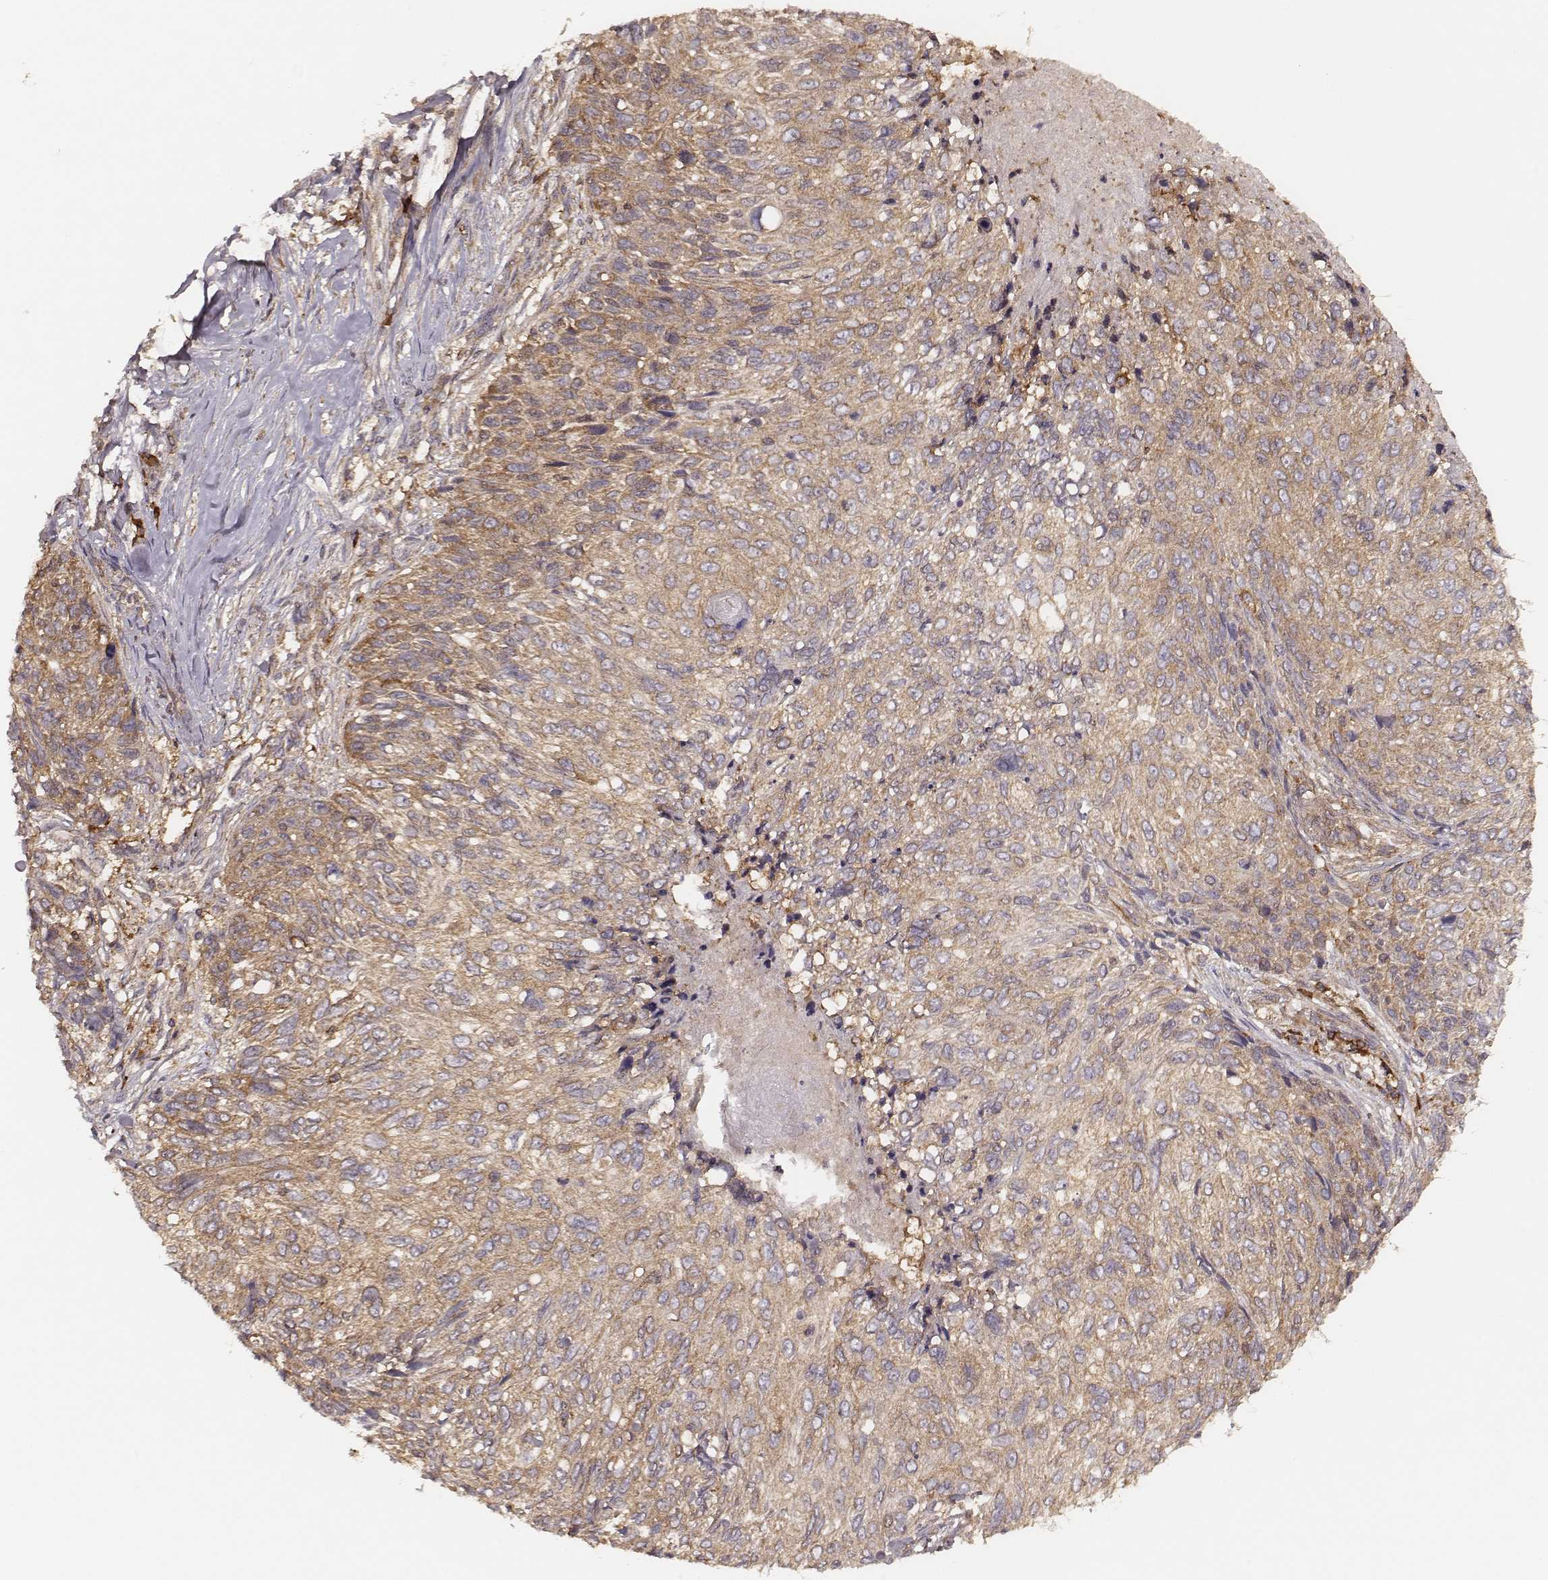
{"staining": {"intensity": "strong", "quantity": "<25%", "location": "cytoplasmic/membranous"}, "tissue": "skin cancer", "cell_type": "Tumor cells", "image_type": "cancer", "snomed": [{"axis": "morphology", "description": "Squamous cell carcinoma, NOS"}, {"axis": "topography", "description": "Skin"}], "caption": "Tumor cells demonstrate medium levels of strong cytoplasmic/membranous positivity in approximately <25% of cells in skin squamous cell carcinoma.", "gene": "CARS1", "patient": {"sex": "male", "age": 92}}